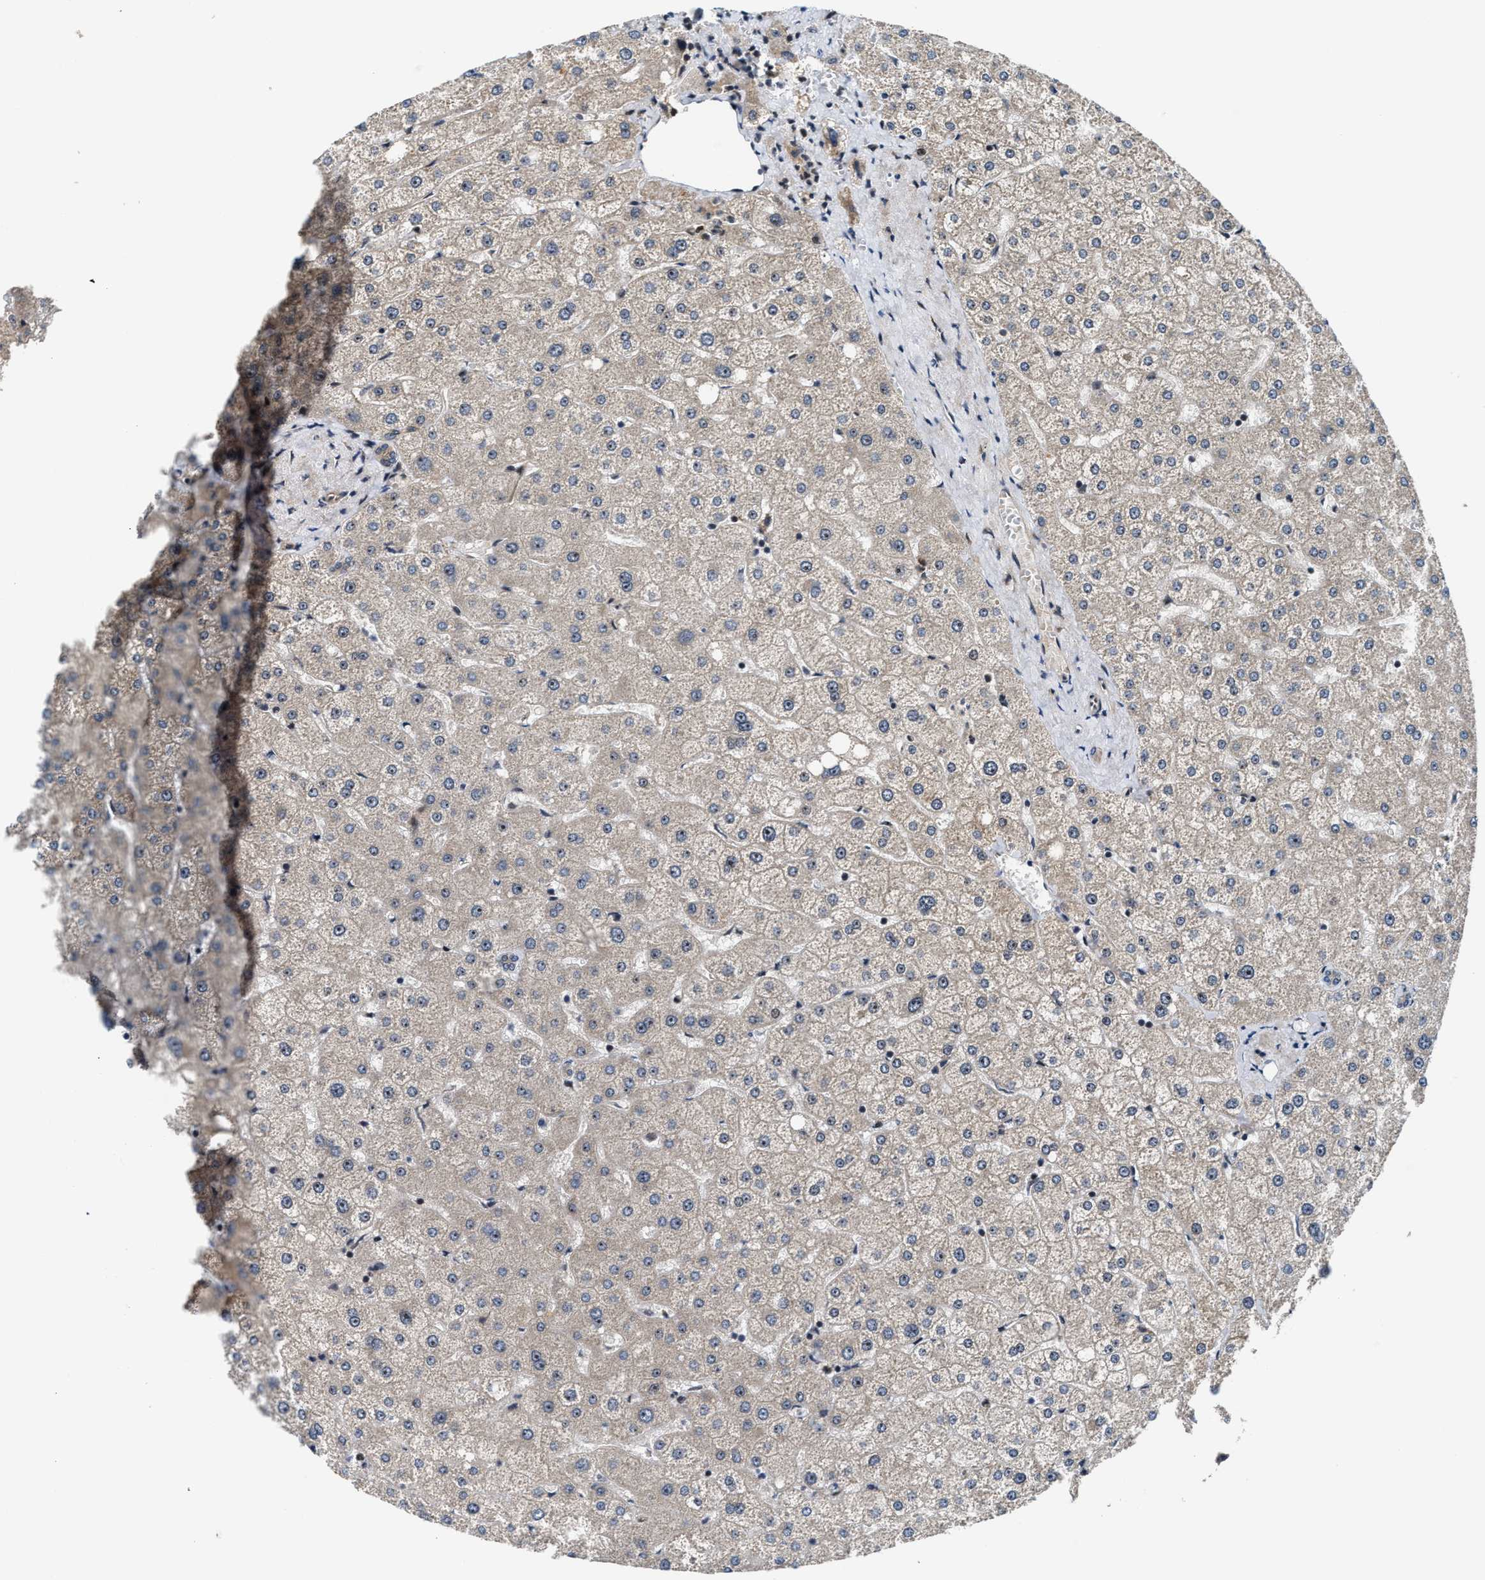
{"staining": {"intensity": "weak", "quantity": "<25%", "location": "cytoplasmic/membranous"}, "tissue": "liver", "cell_type": "Cholangiocytes", "image_type": "normal", "snomed": [{"axis": "morphology", "description": "Normal tissue, NOS"}, {"axis": "topography", "description": "Liver"}], "caption": "This is an IHC histopathology image of unremarkable liver. There is no staining in cholangiocytes.", "gene": "ALDH3A2", "patient": {"sex": "male", "age": 73}}